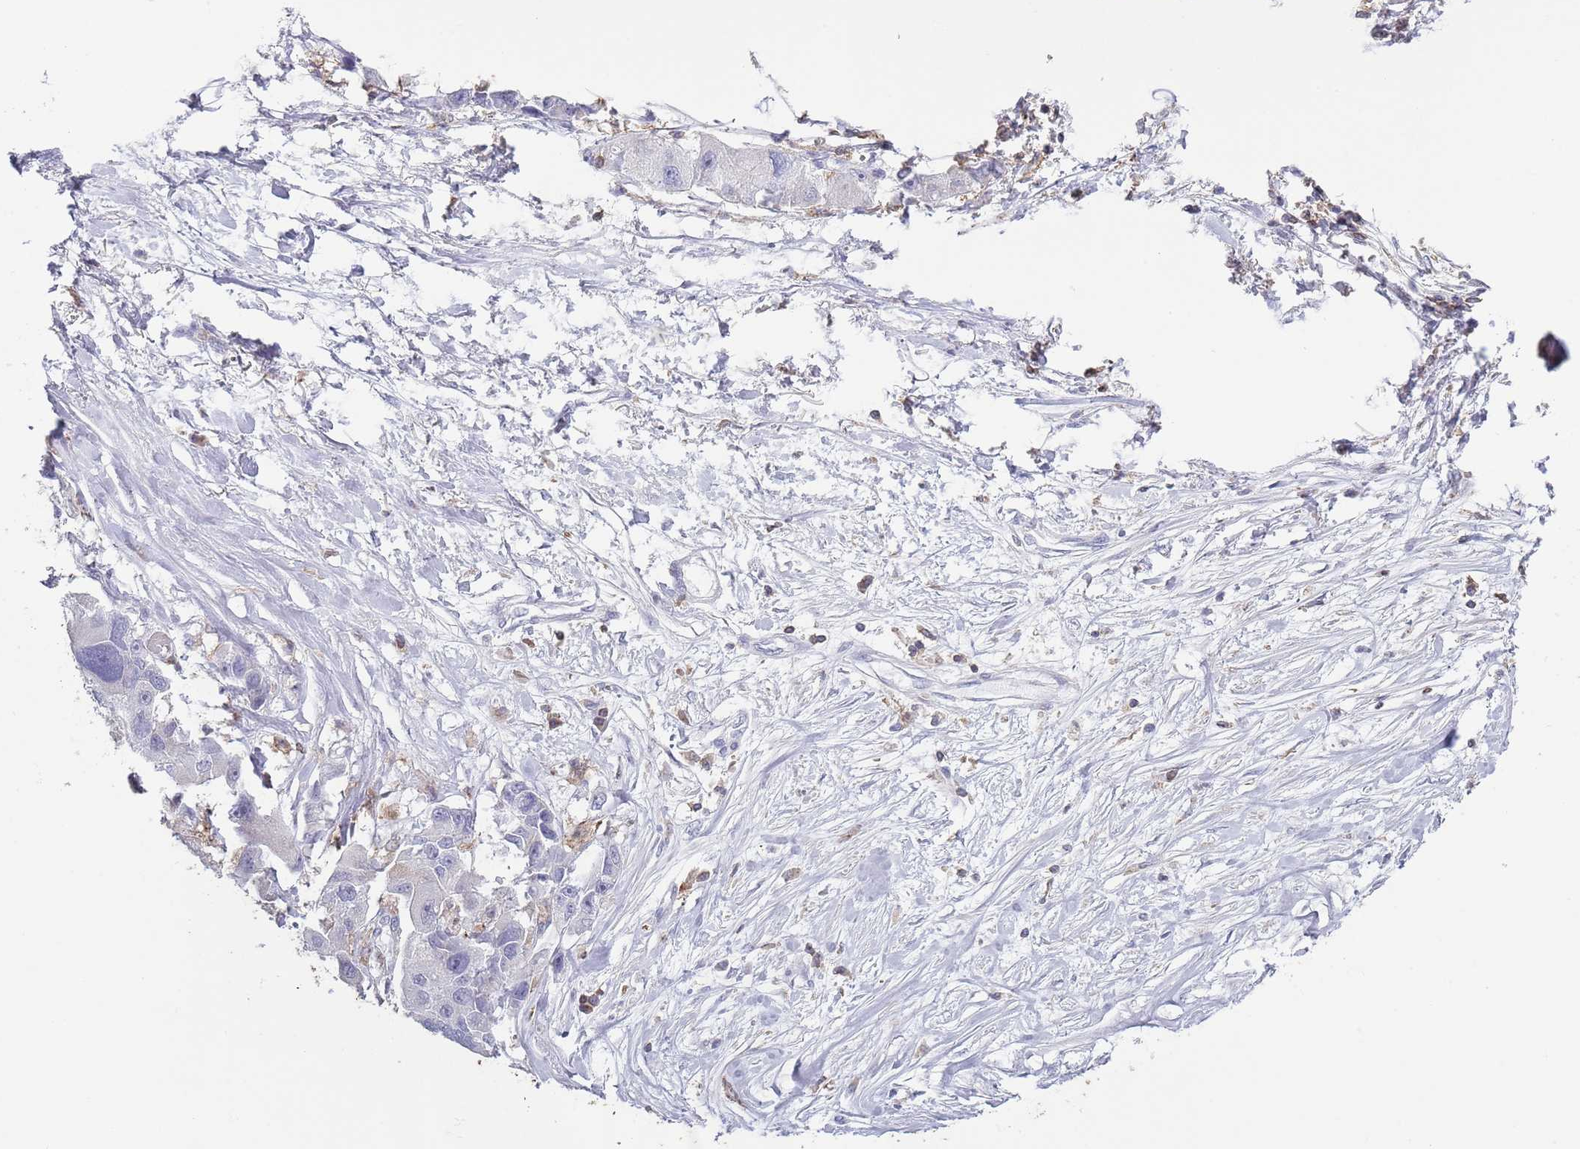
{"staining": {"intensity": "negative", "quantity": "none", "location": "none"}, "tissue": "lung cancer", "cell_type": "Tumor cells", "image_type": "cancer", "snomed": [{"axis": "morphology", "description": "Adenocarcinoma, NOS"}, {"axis": "topography", "description": "Lung"}], "caption": "Adenocarcinoma (lung) was stained to show a protein in brown. There is no significant expression in tumor cells. Brightfield microscopy of immunohistochemistry (IHC) stained with DAB (brown) and hematoxylin (blue), captured at high magnification.", "gene": "LPXN", "patient": {"sex": "female", "age": 54}}